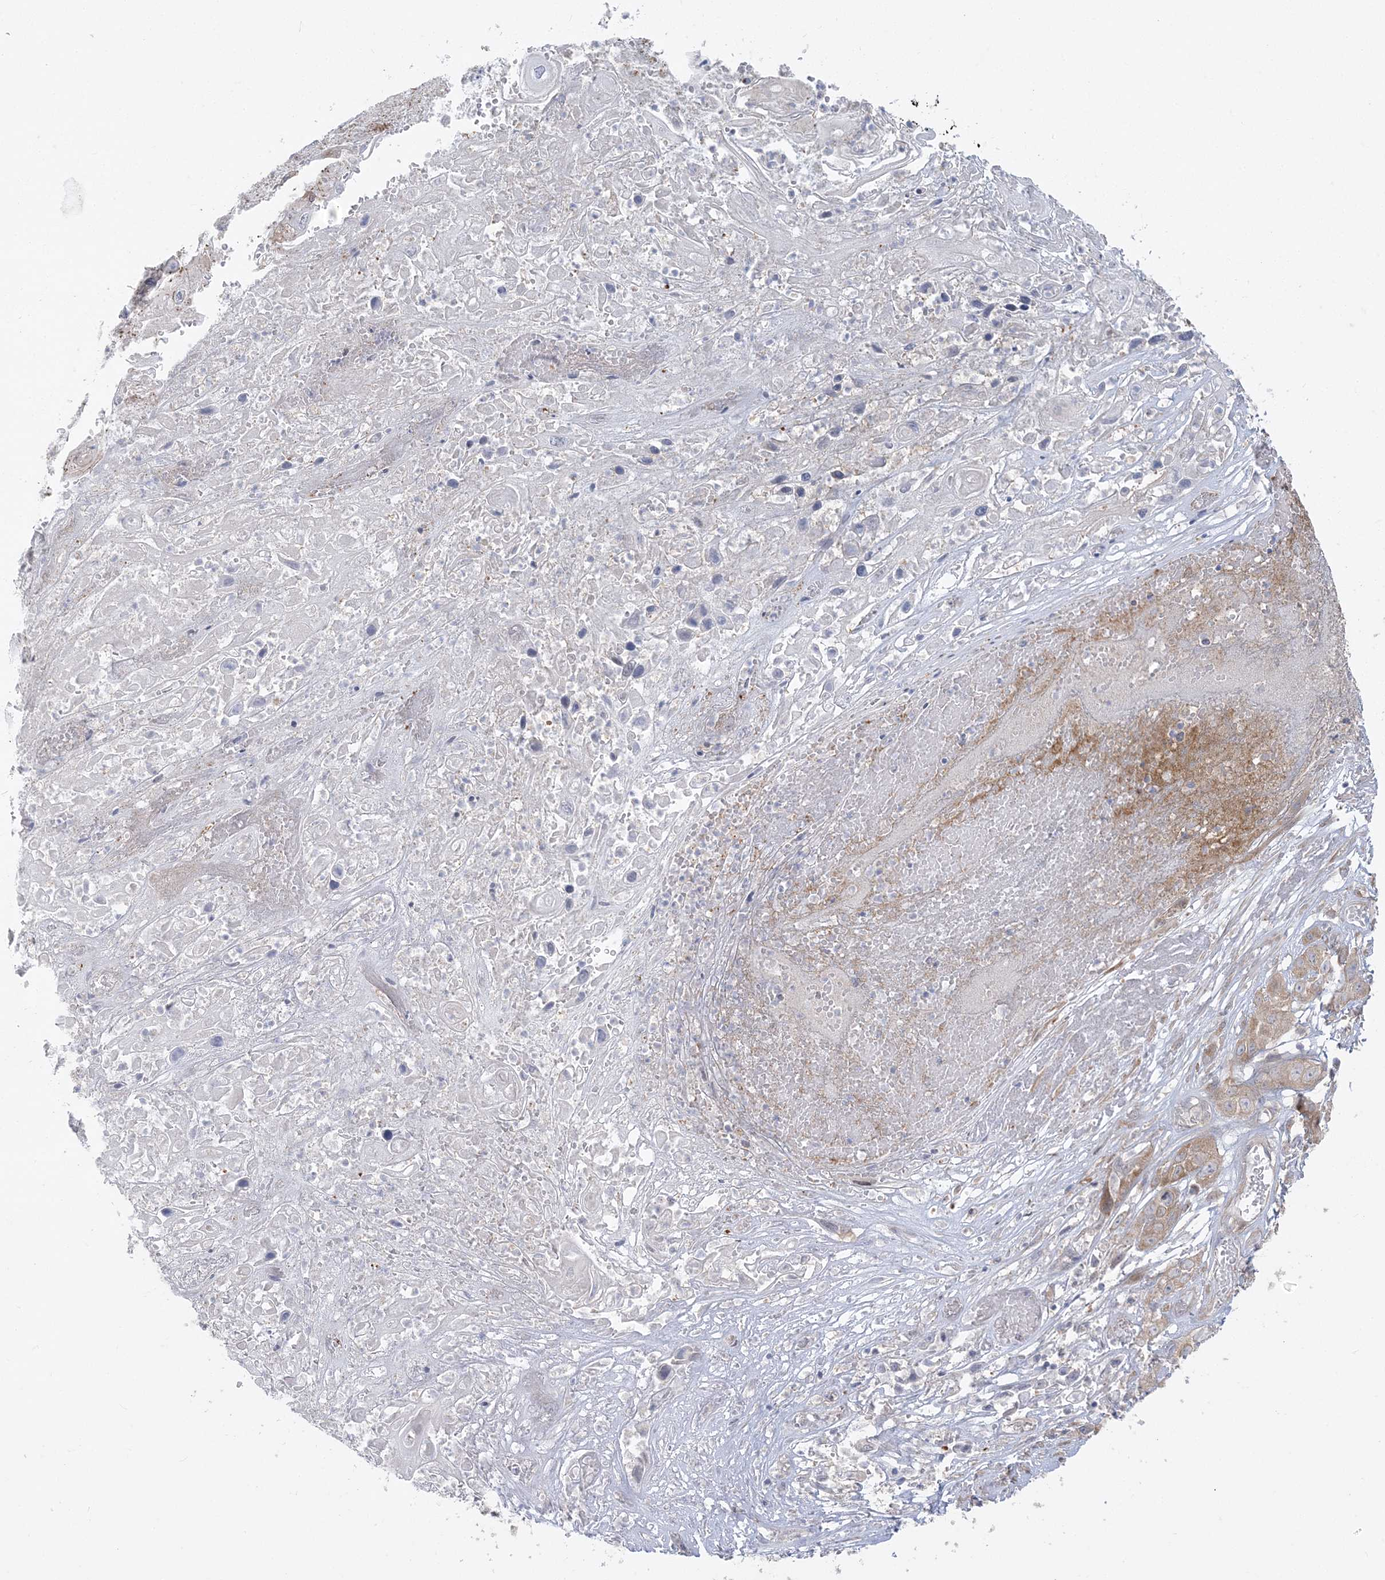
{"staining": {"intensity": "negative", "quantity": "none", "location": "none"}, "tissue": "skin cancer", "cell_type": "Tumor cells", "image_type": "cancer", "snomed": [{"axis": "morphology", "description": "Squamous cell carcinoma, NOS"}, {"axis": "topography", "description": "Skin"}], "caption": "Tumor cells show no significant protein staining in skin cancer. (Immunohistochemistry, brightfield microscopy, high magnification).", "gene": "ZC3H6", "patient": {"sex": "male", "age": 55}}